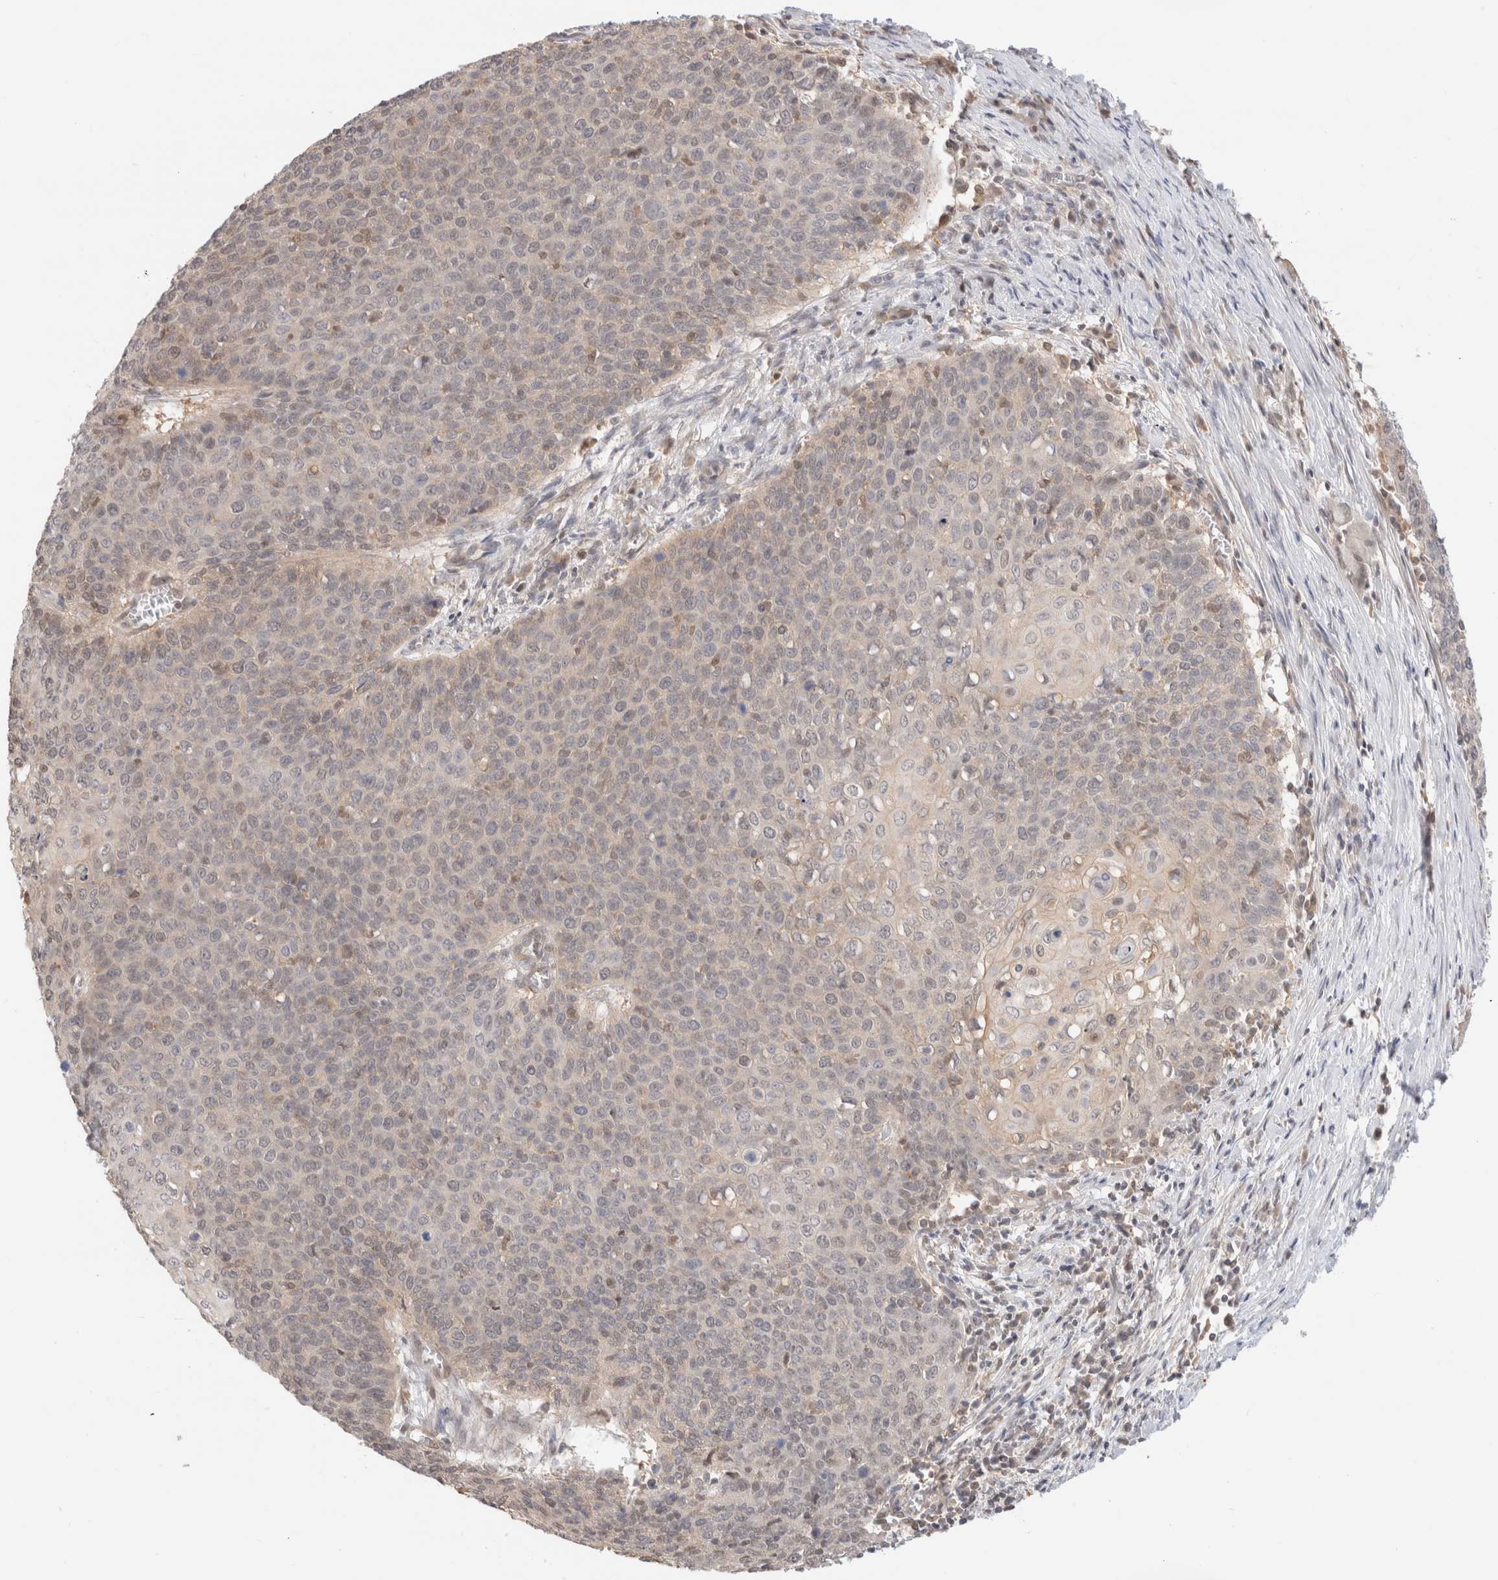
{"staining": {"intensity": "negative", "quantity": "none", "location": "none"}, "tissue": "cervical cancer", "cell_type": "Tumor cells", "image_type": "cancer", "snomed": [{"axis": "morphology", "description": "Squamous cell carcinoma, NOS"}, {"axis": "topography", "description": "Cervix"}], "caption": "The immunohistochemistry (IHC) histopathology image has no significant staining in tumor cells of cervical cancer tissue.", "gene": "C17orf97", "patient": {"sex": "female", "age": 39}}